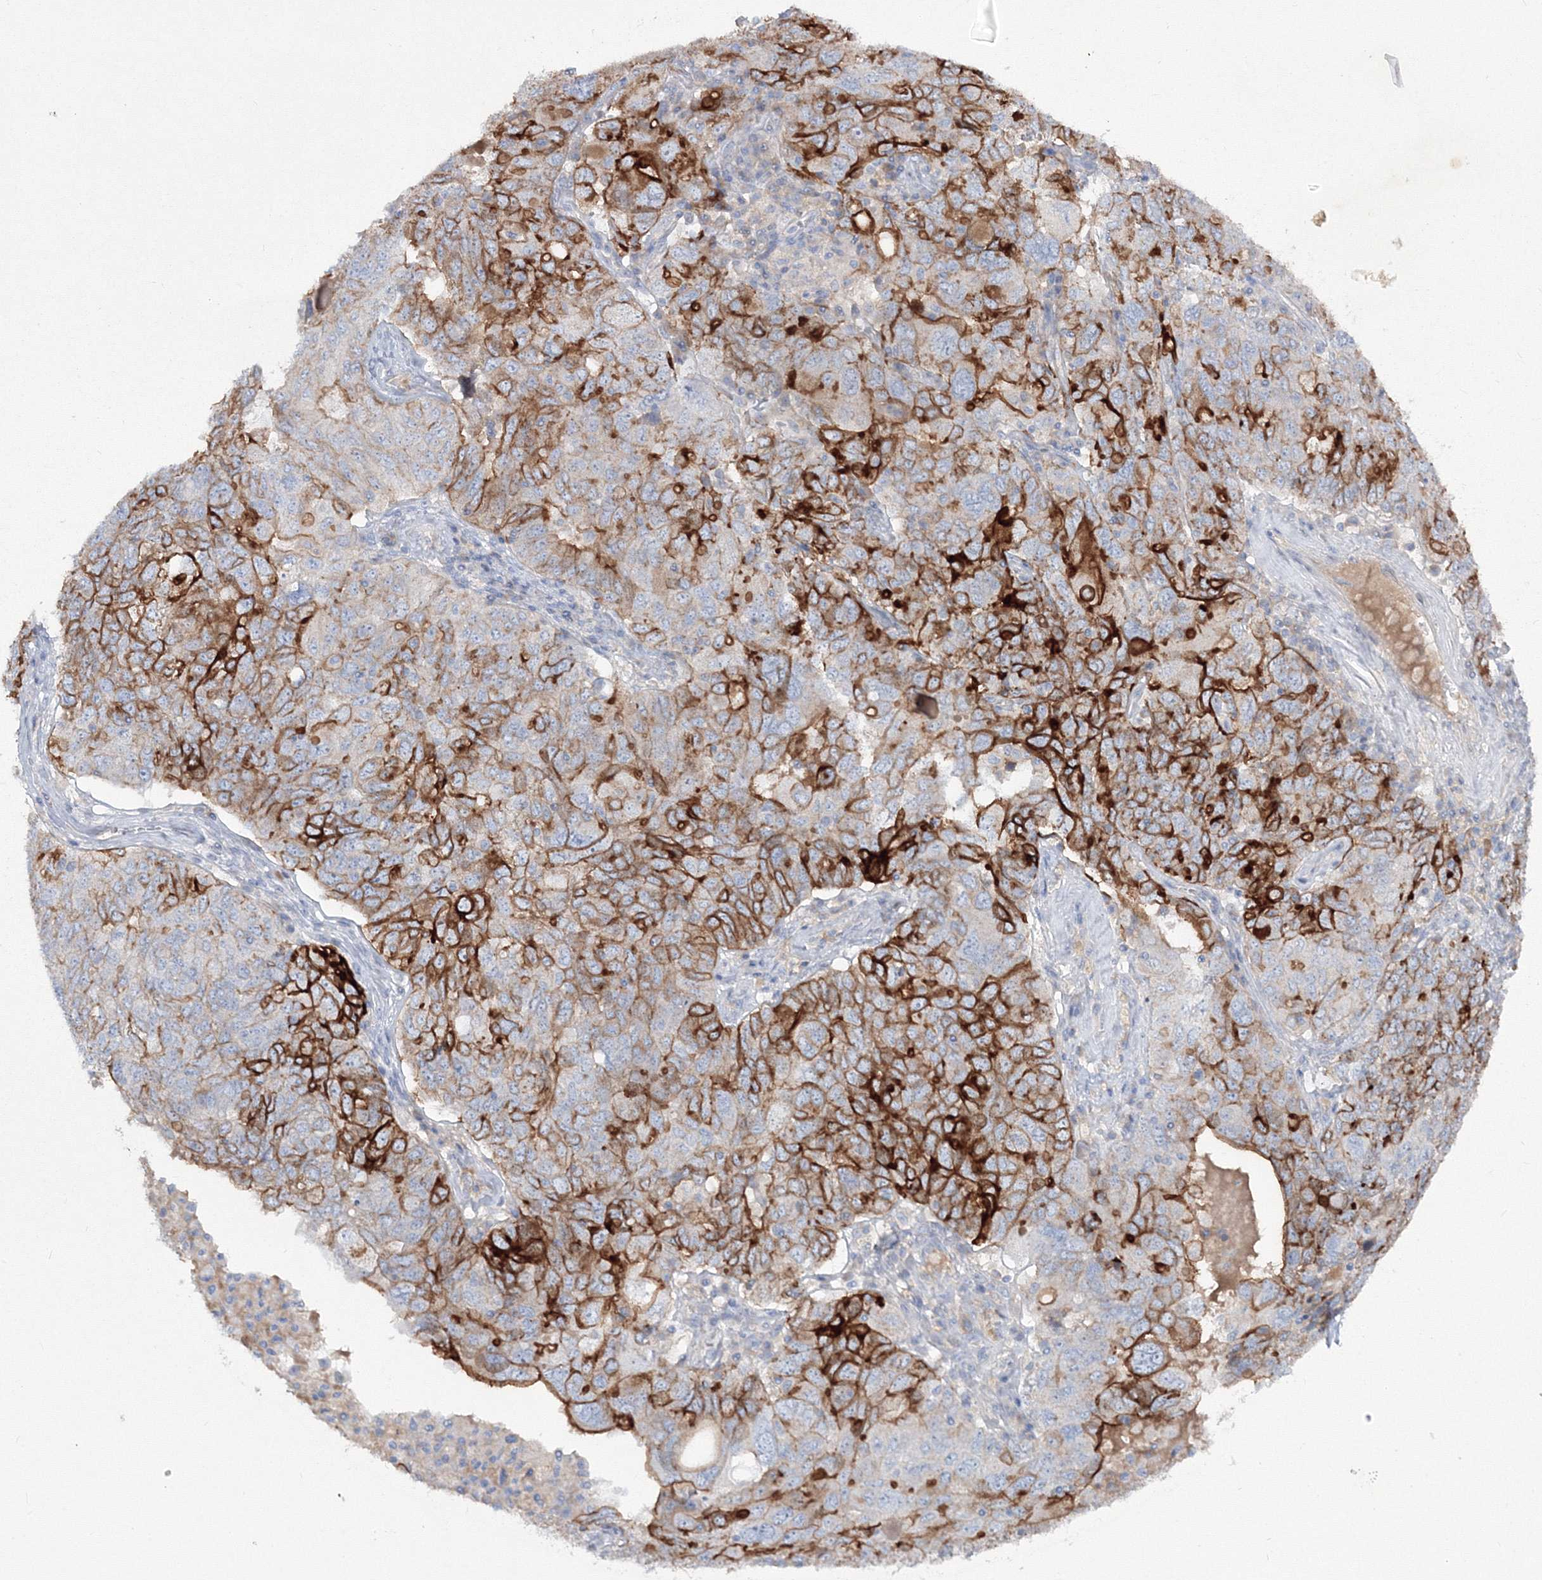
{"staining": {"intensity": "strong", "quantity": ">75%", "location": "cytoplasmic/membranous"}, "tissue": "ovarian cancer", "cell_type": "Tumor cells", "image_type": "cancer", "snomed": [{"axis": "morphology", "description": "Carcinoma, endometroid"}, {"axis": "topography", "description": "Ovary"}], "caption": "The photomicrograph displays a brown stain indicating the presence of a protein in the cytoplasmic/membranous of tumor cells in ovarian cancer.", "gene": "TMEM139", "patient": {"sex": "female", "age": 62}}